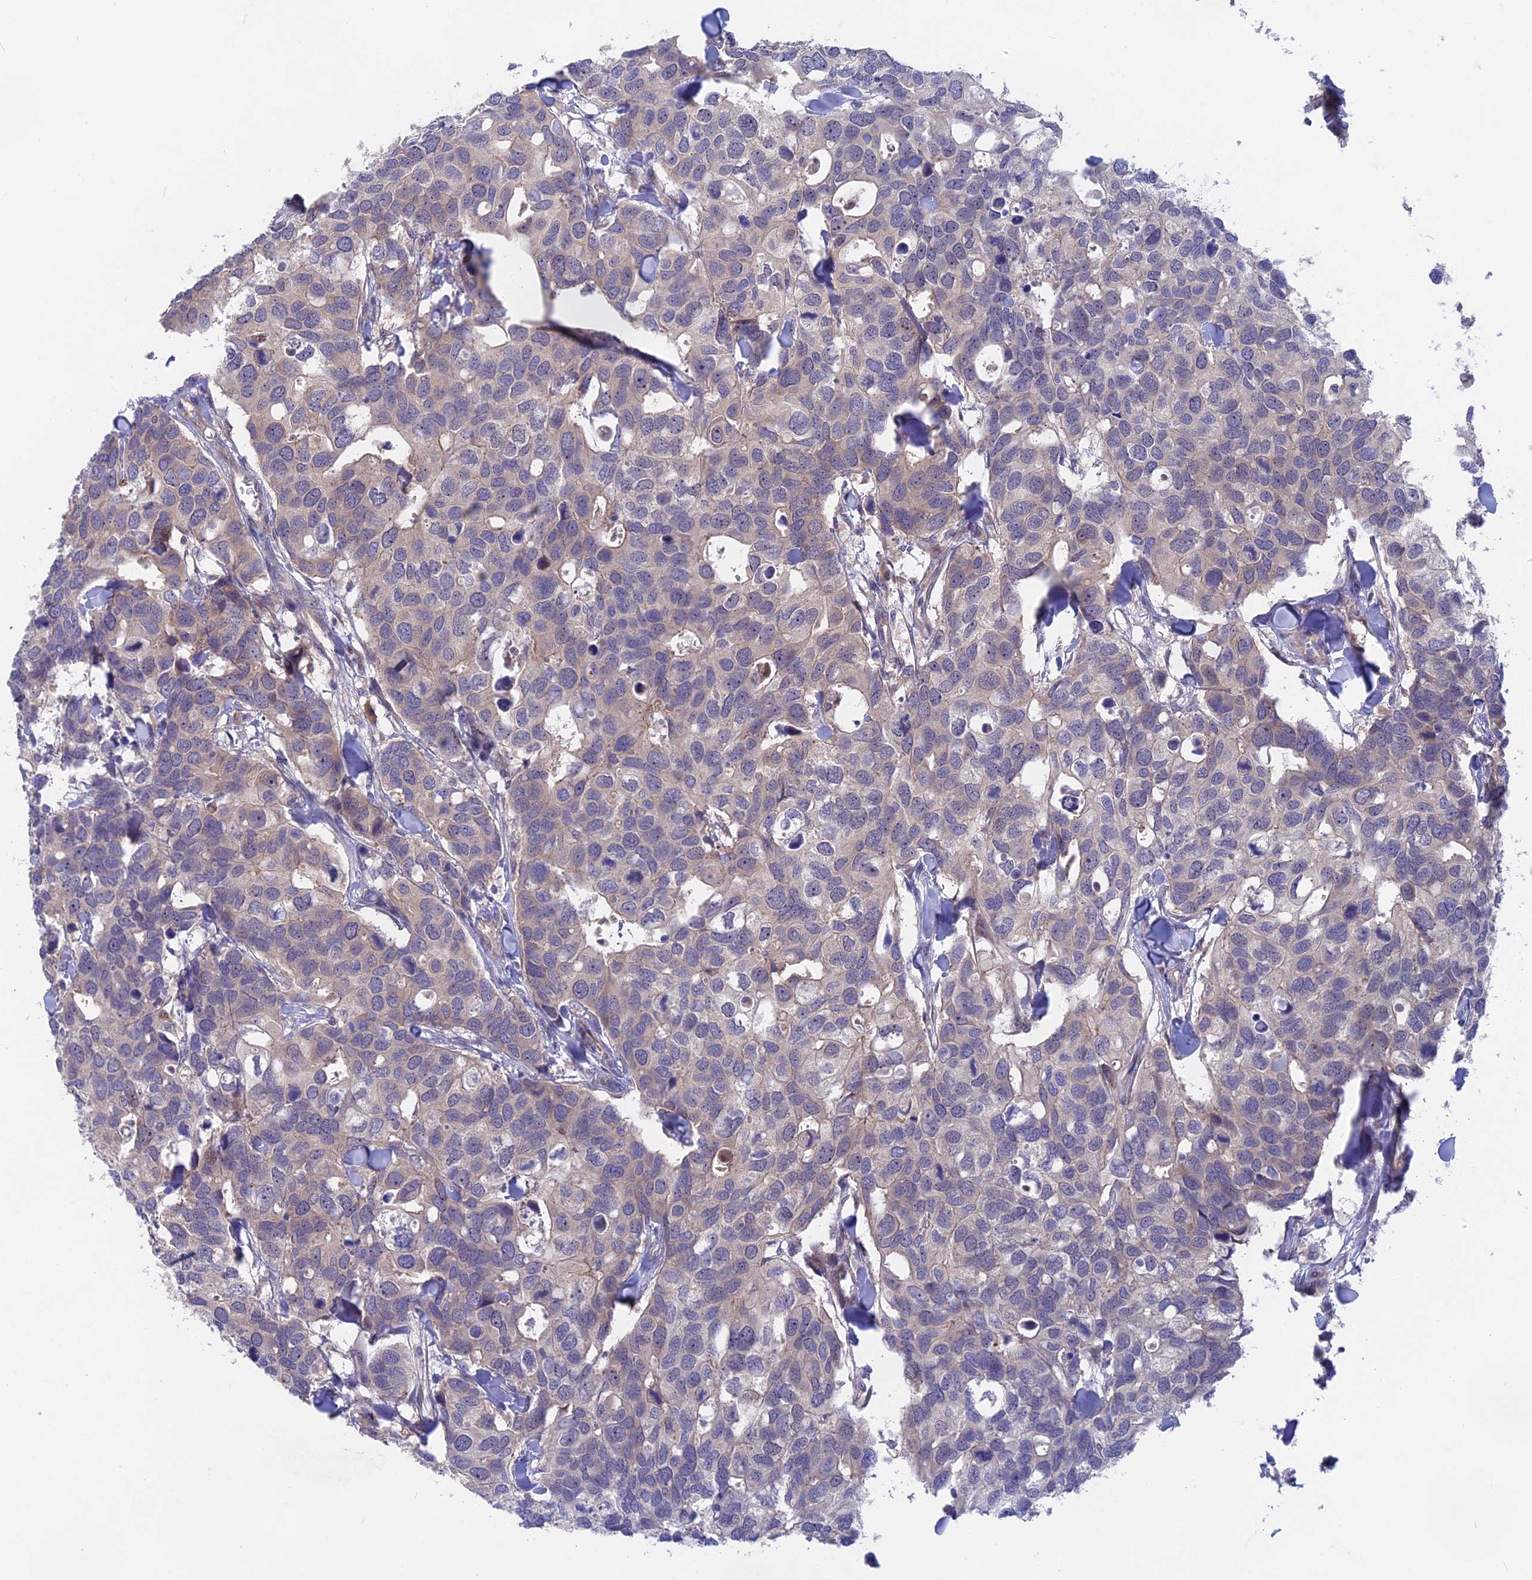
{"staining": {"intensity": "negative", "quantity": "none", "location": "none"}, "tissue": "breast cancer", "cell_type": "Tumor cells", "image_type": "cancer", "snomed": [{"axis": "morphology", "description": "Duct carcinoma"}, {"axis": "topography", "description": "Breast"}], "caption": "Immunohistochemistry (IHC) of human breast cancer (invasive ductal carcinoma) demonstrates no staining in tumor cells.", "gene": "TENT4B", "patient": {"sex": "female", "age": 83}}